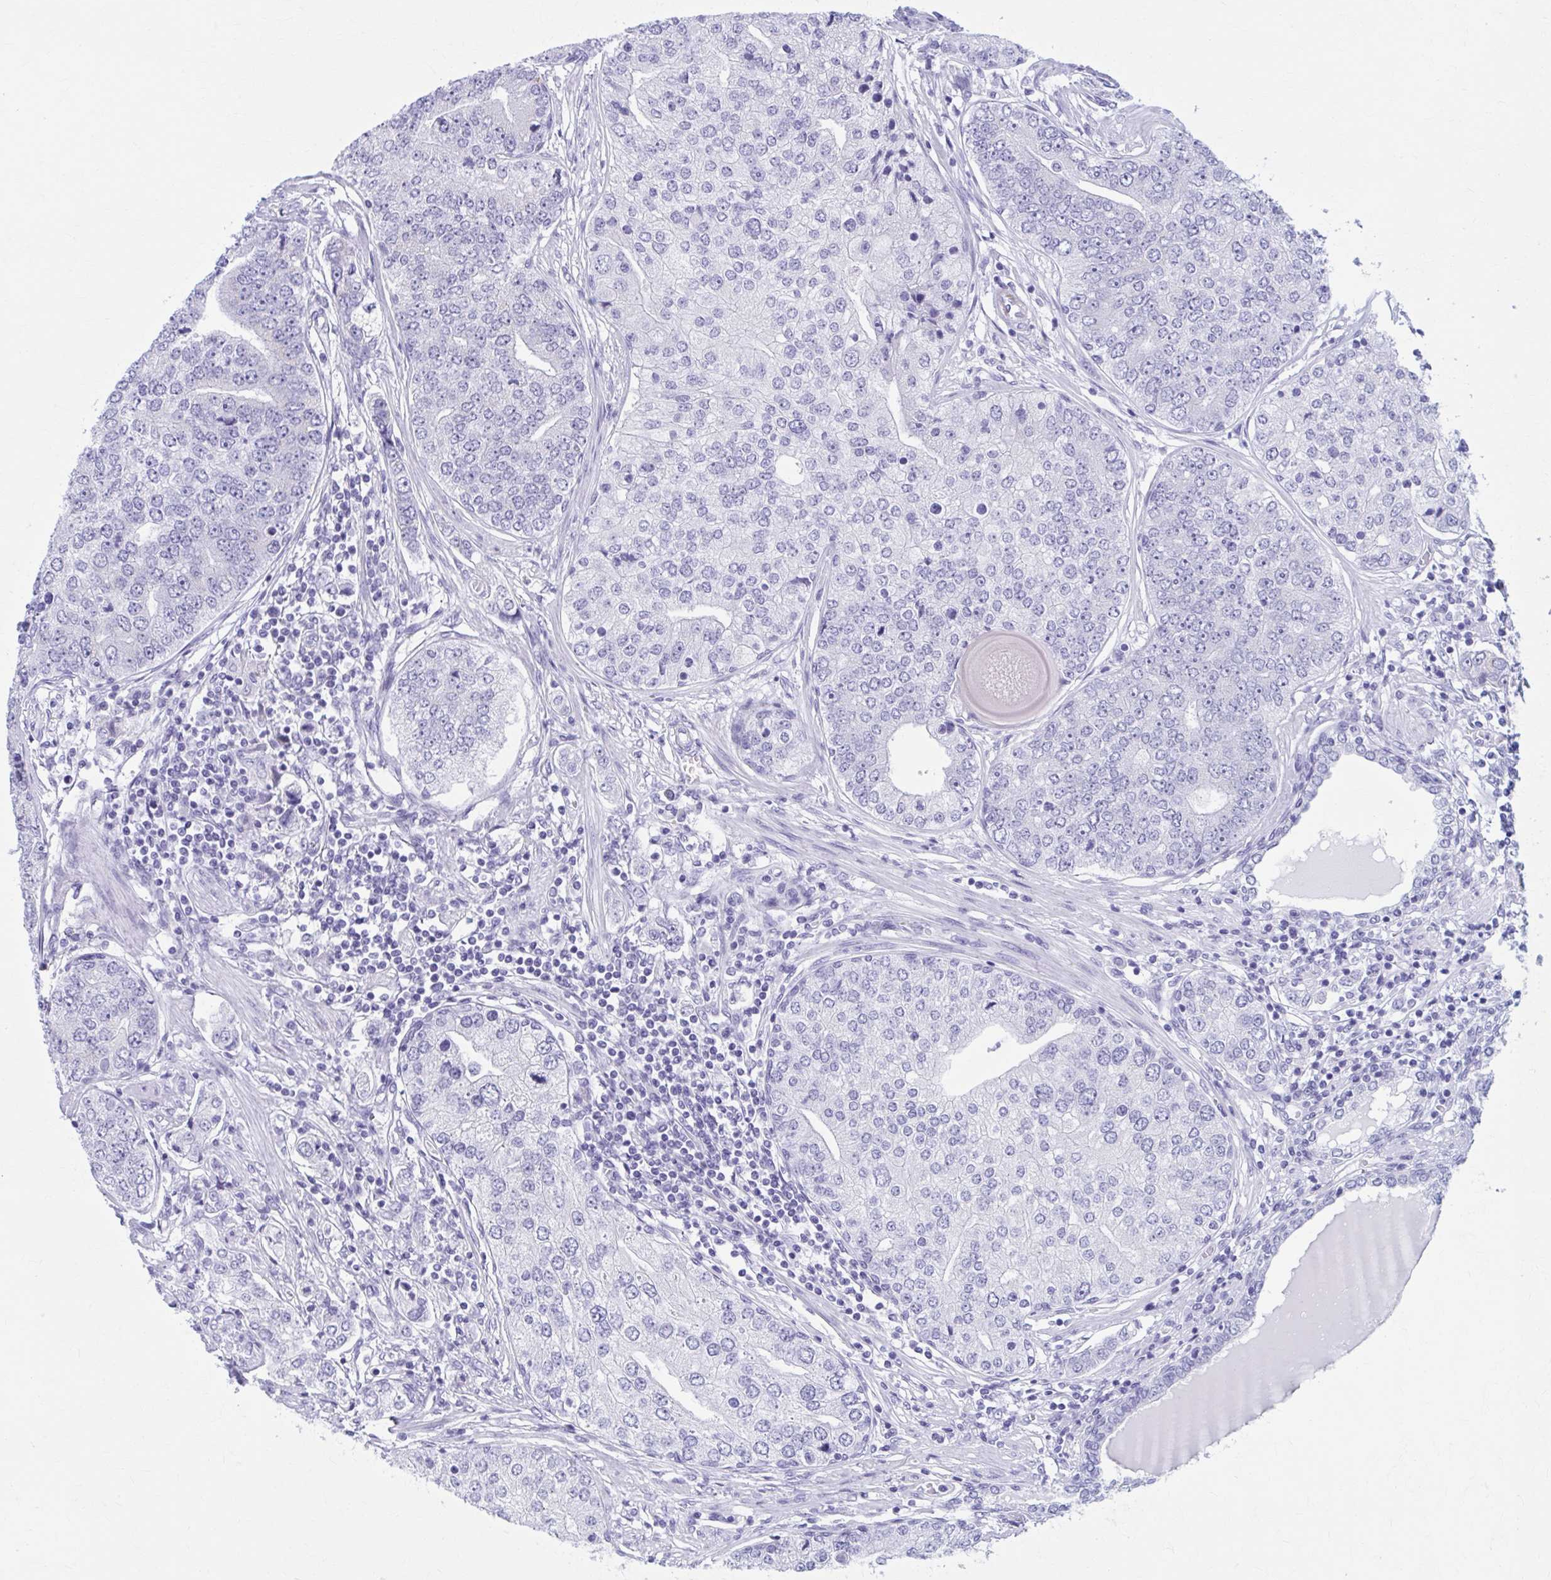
{"staining": {"intensity": "negative", "quantity": "none", "location": "none"}, "tissue": "prostate cancer", "cell_type": "Tumor cells", "image_type": "cancer", "snomed": [{"axis": "morphology", "description": "Adenocarcinoma, High grade"}, {"axis": "topography", "description": "Prostate"}], "caption": "High power microscopy histopathology image of an immunohistochemistry histopathology image of prostate cancer, revealing no significant positivity in tumor cells. (Brightfield microscopy of DAB immunohistochemistry (IHC) at high magnification).", "gene": "KCNE2", "patient": {"sex": "male", "age": 60}}